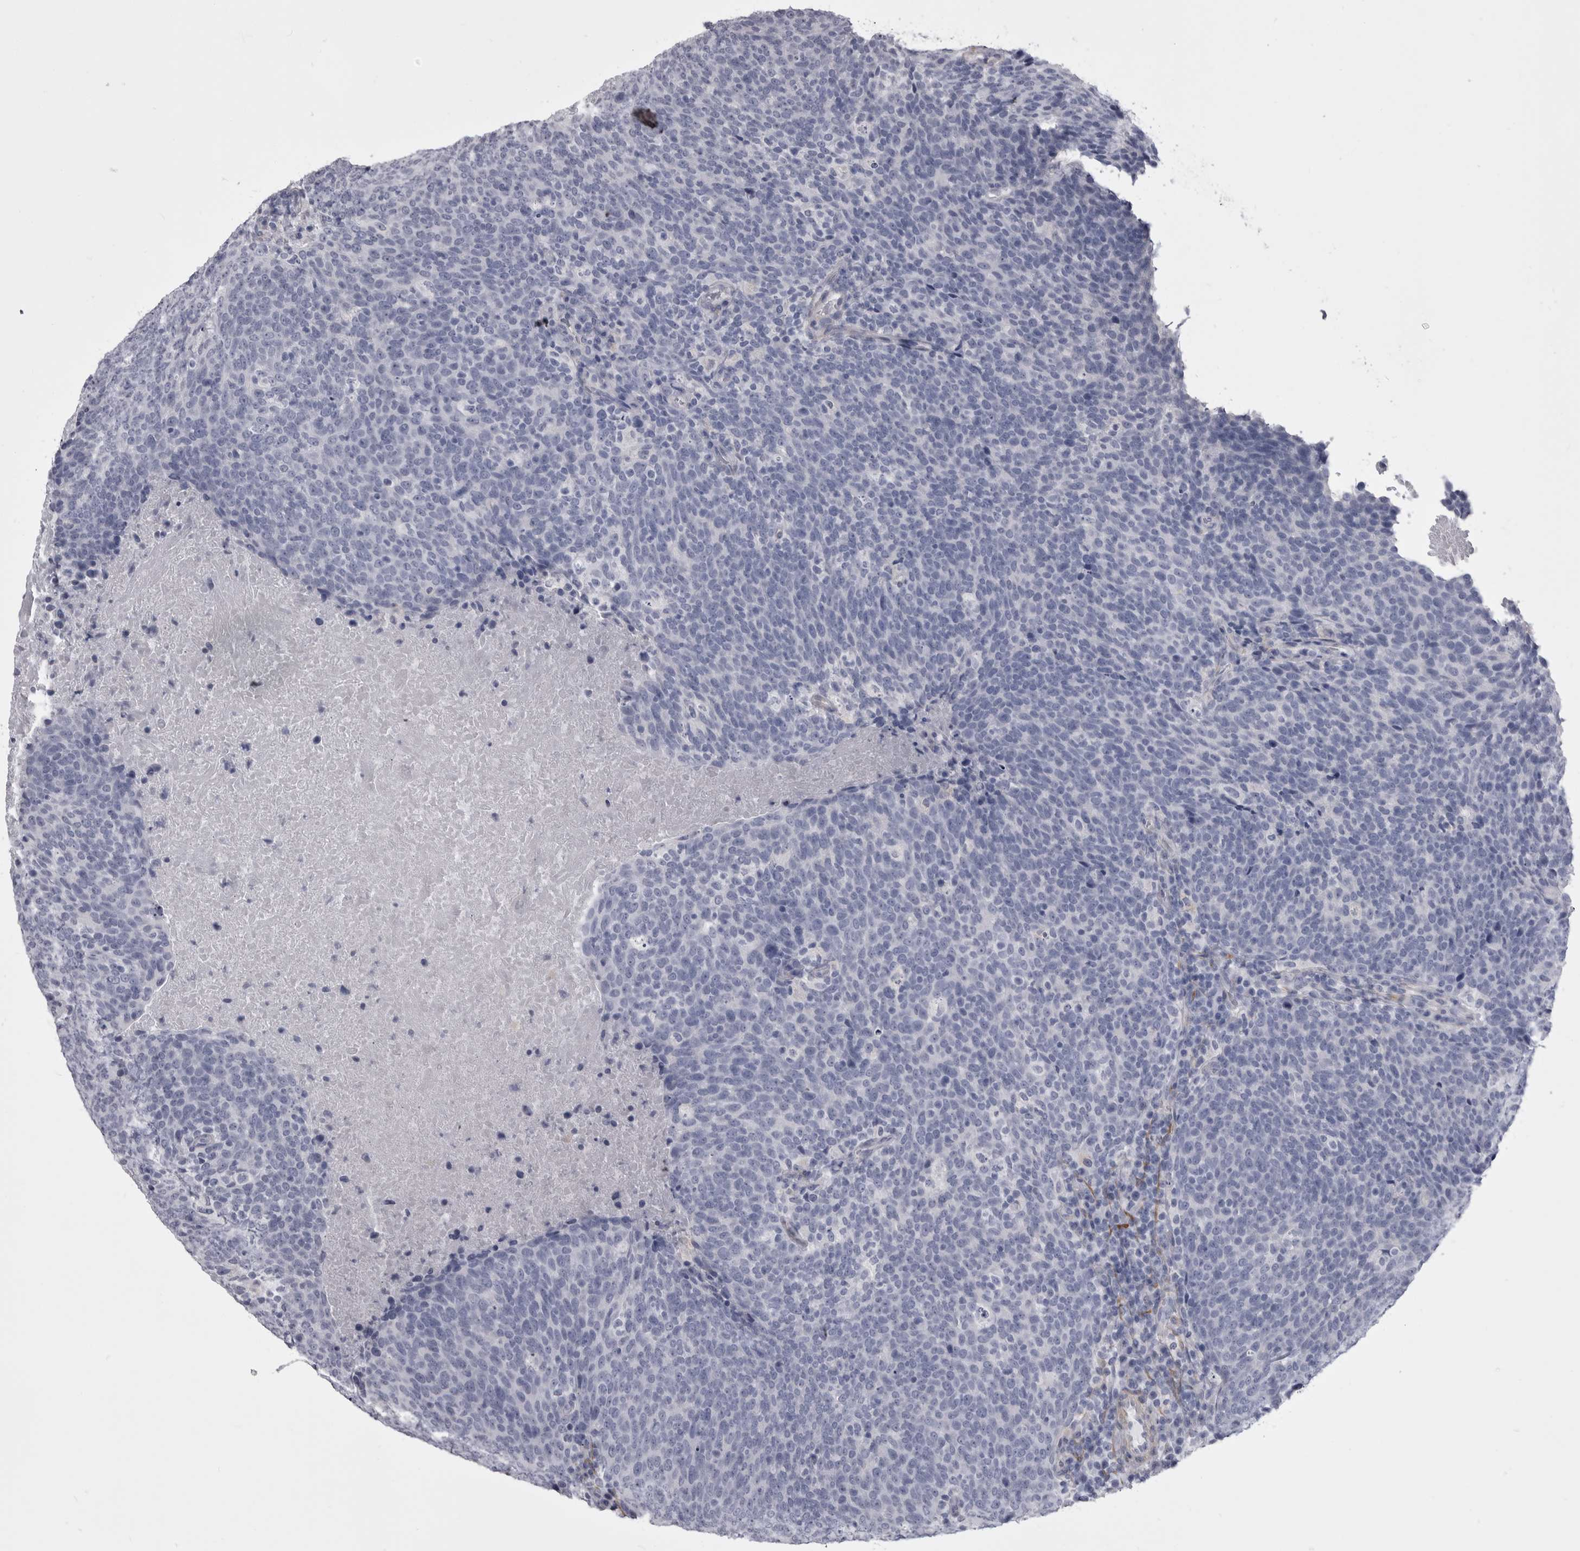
{"staining": {"intensity": "negative", "quantity": "none", "location": "none"}, "tissue": "head and neck cancer", "cell_type": "Tumor cells", "image_type": "cancer", "snomed": [{"axis": "morphology", "description": "Squamous cell carcinoma, NOS"}, {"axis": "morphology", "description": "Squamous cell carcinoma, metastatic, NOS"}, {"axis": "topography", "description": "Lymph node"}, {"axis": "topography", "description": "Head-Neck"}], "caption": "Tumor cells show no significant protein positivity in head and neck metastatic squamous cell carcinoma.", "gene": "ANK2", "patient": {"sex": "male", "age": 62}}